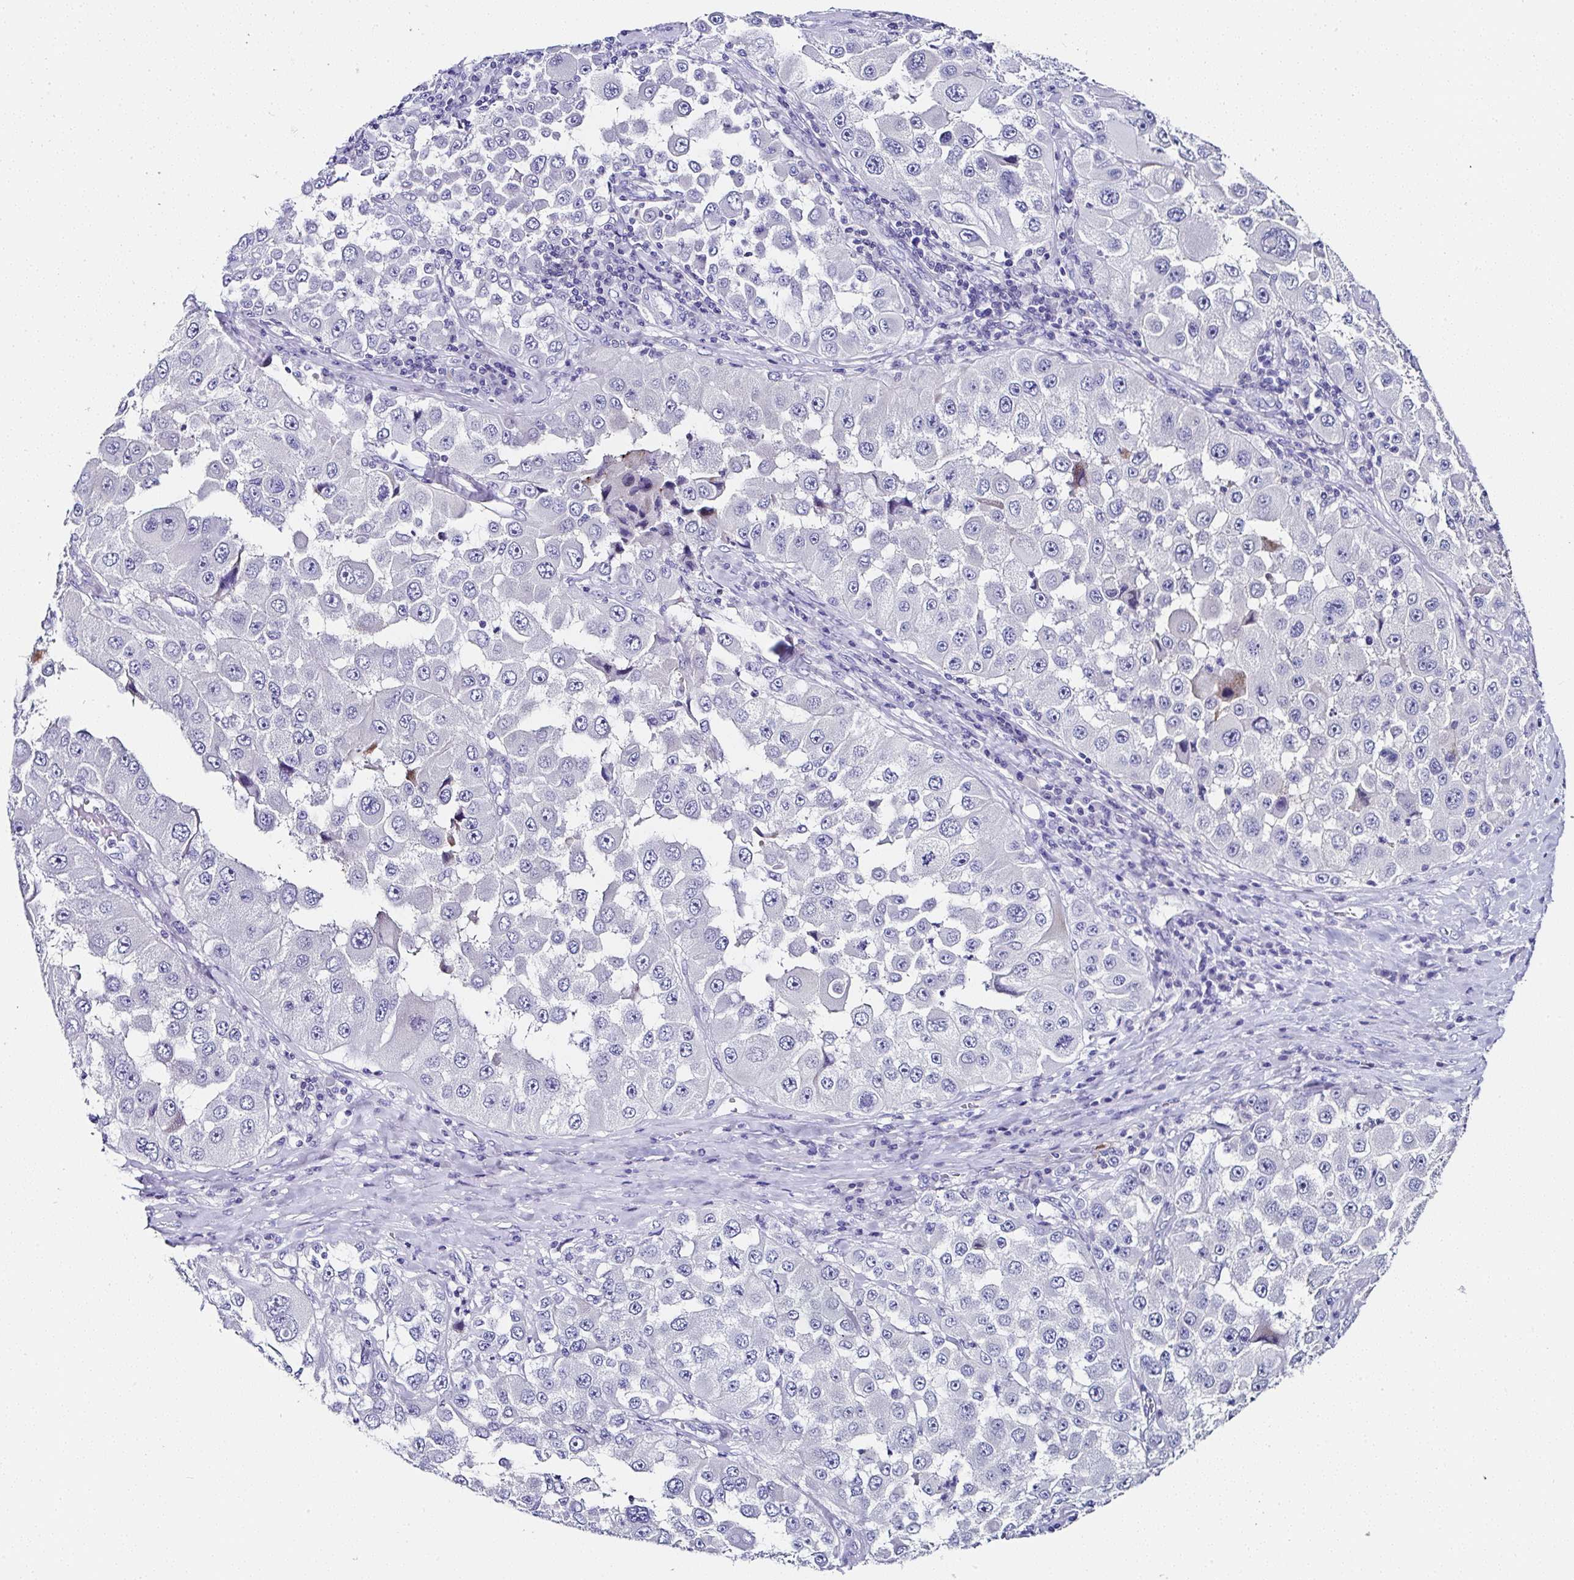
{"staining": {"intensity": "negative", "quantity": "none", "location": "none"}, "tissue": "melanoma", "cell_type": "Tumor cells", "image_type": "cancer", "snomed": [{"axis": "morphology", "description": "Malignant melanoma, Metastatic site"}, {"axis": "topography", "description": "Lymph node"}], "caption": "IHC of malignant melanoma (metastatic site) demonstrates no positivity in tumor cells.", "gene": "UGT3A1", "patient": {"sex": "male", "age": 62}}